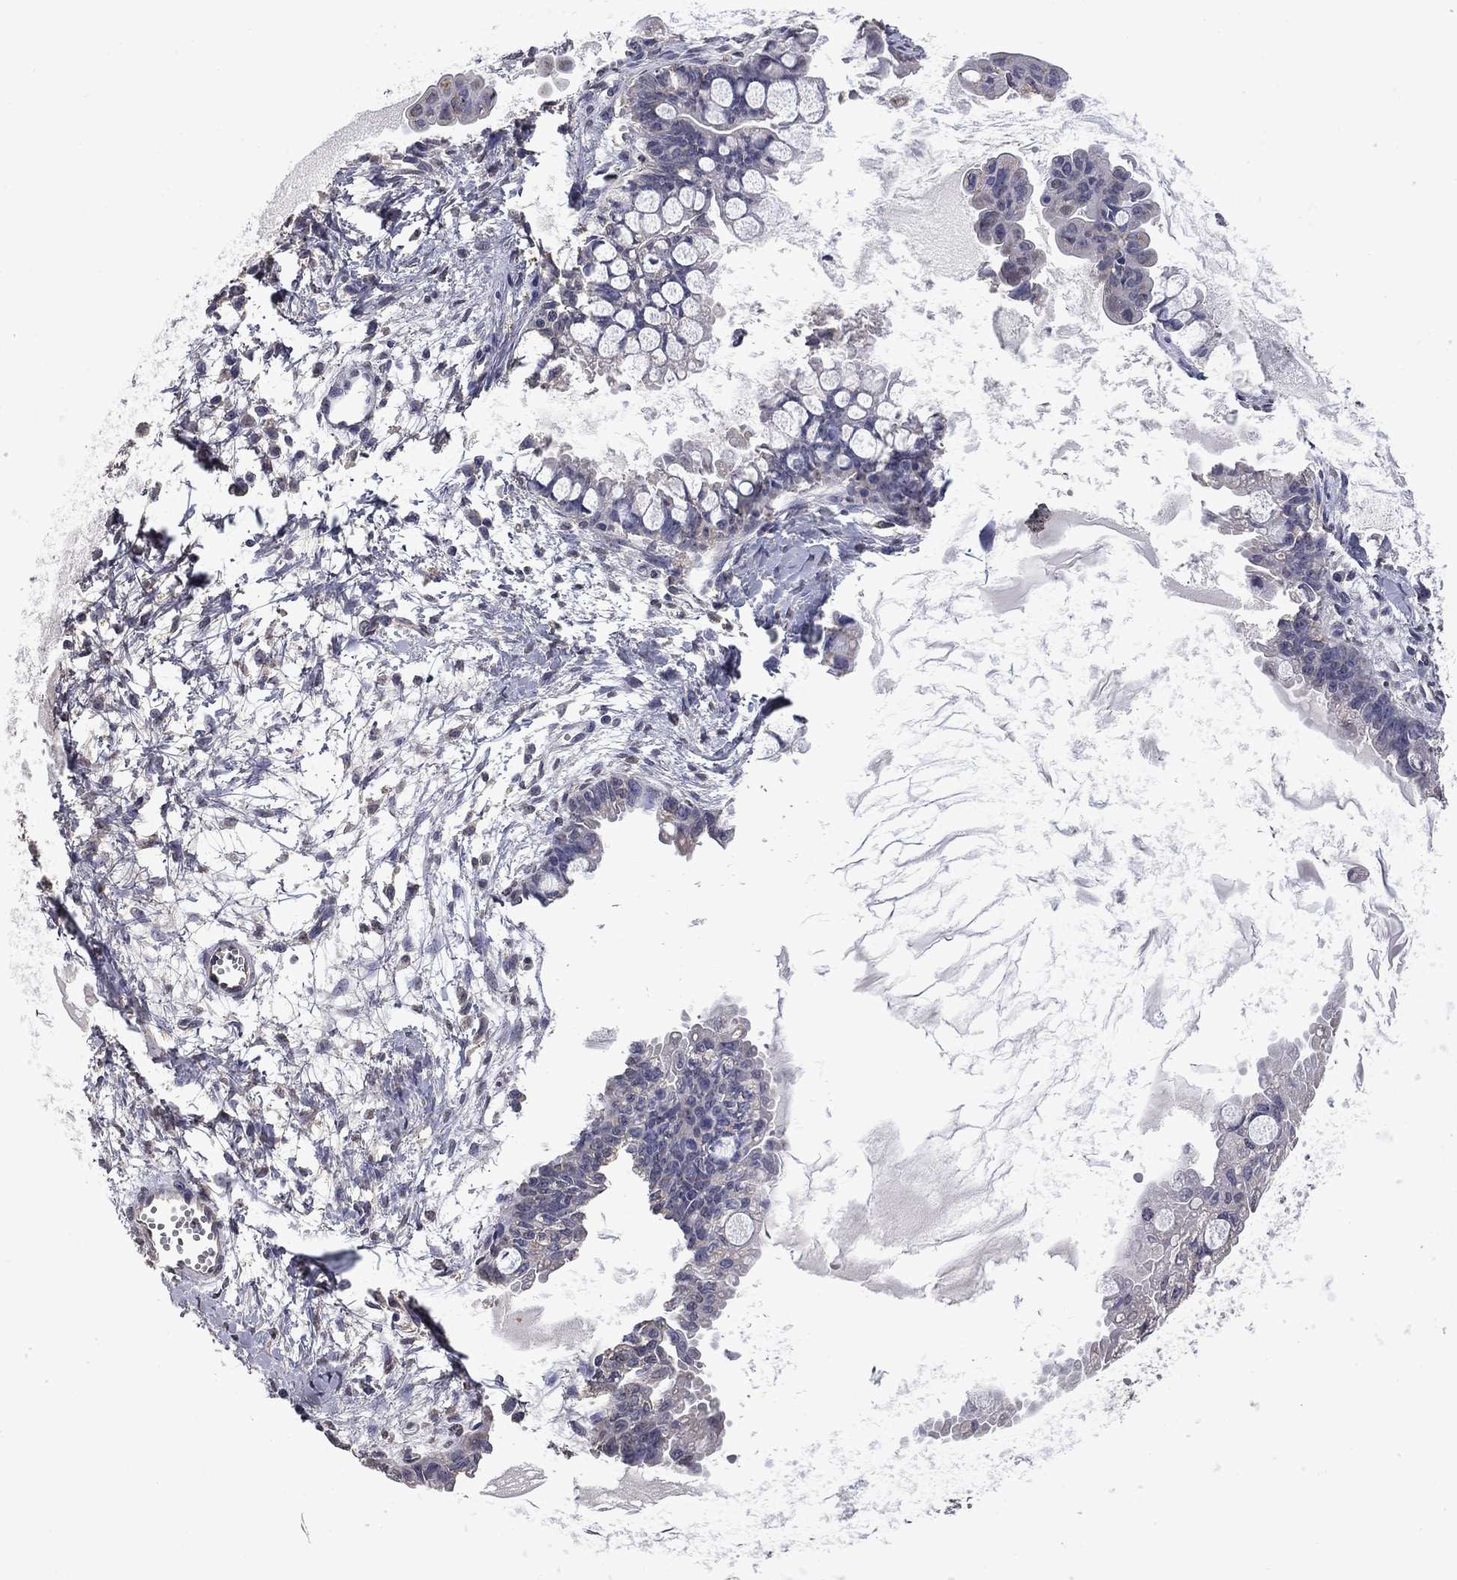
{"staining": {"intensity": "negative", "quantity": "none", "location": "none"}, "tissue": "ovarian cancer", "cell_type": "Tumor cells", "image_type": "cancer", "snomed": [{"axis": "morphology", "description": "Cystadenocarcinoma, mucinous, NOS"}, {"axis": "topography", "description": "Ovary"}], "caption": "IHC micrograph of neoplastic tissue: human mucinous cystadenocarcinoma (ovarian) stained with DAB (3,3'-diaminobenzidine) exhibits no significant protein expression in tumor cells.", "gene": "MFAP3L", "patient": {"sex": "female", "age": 63}}